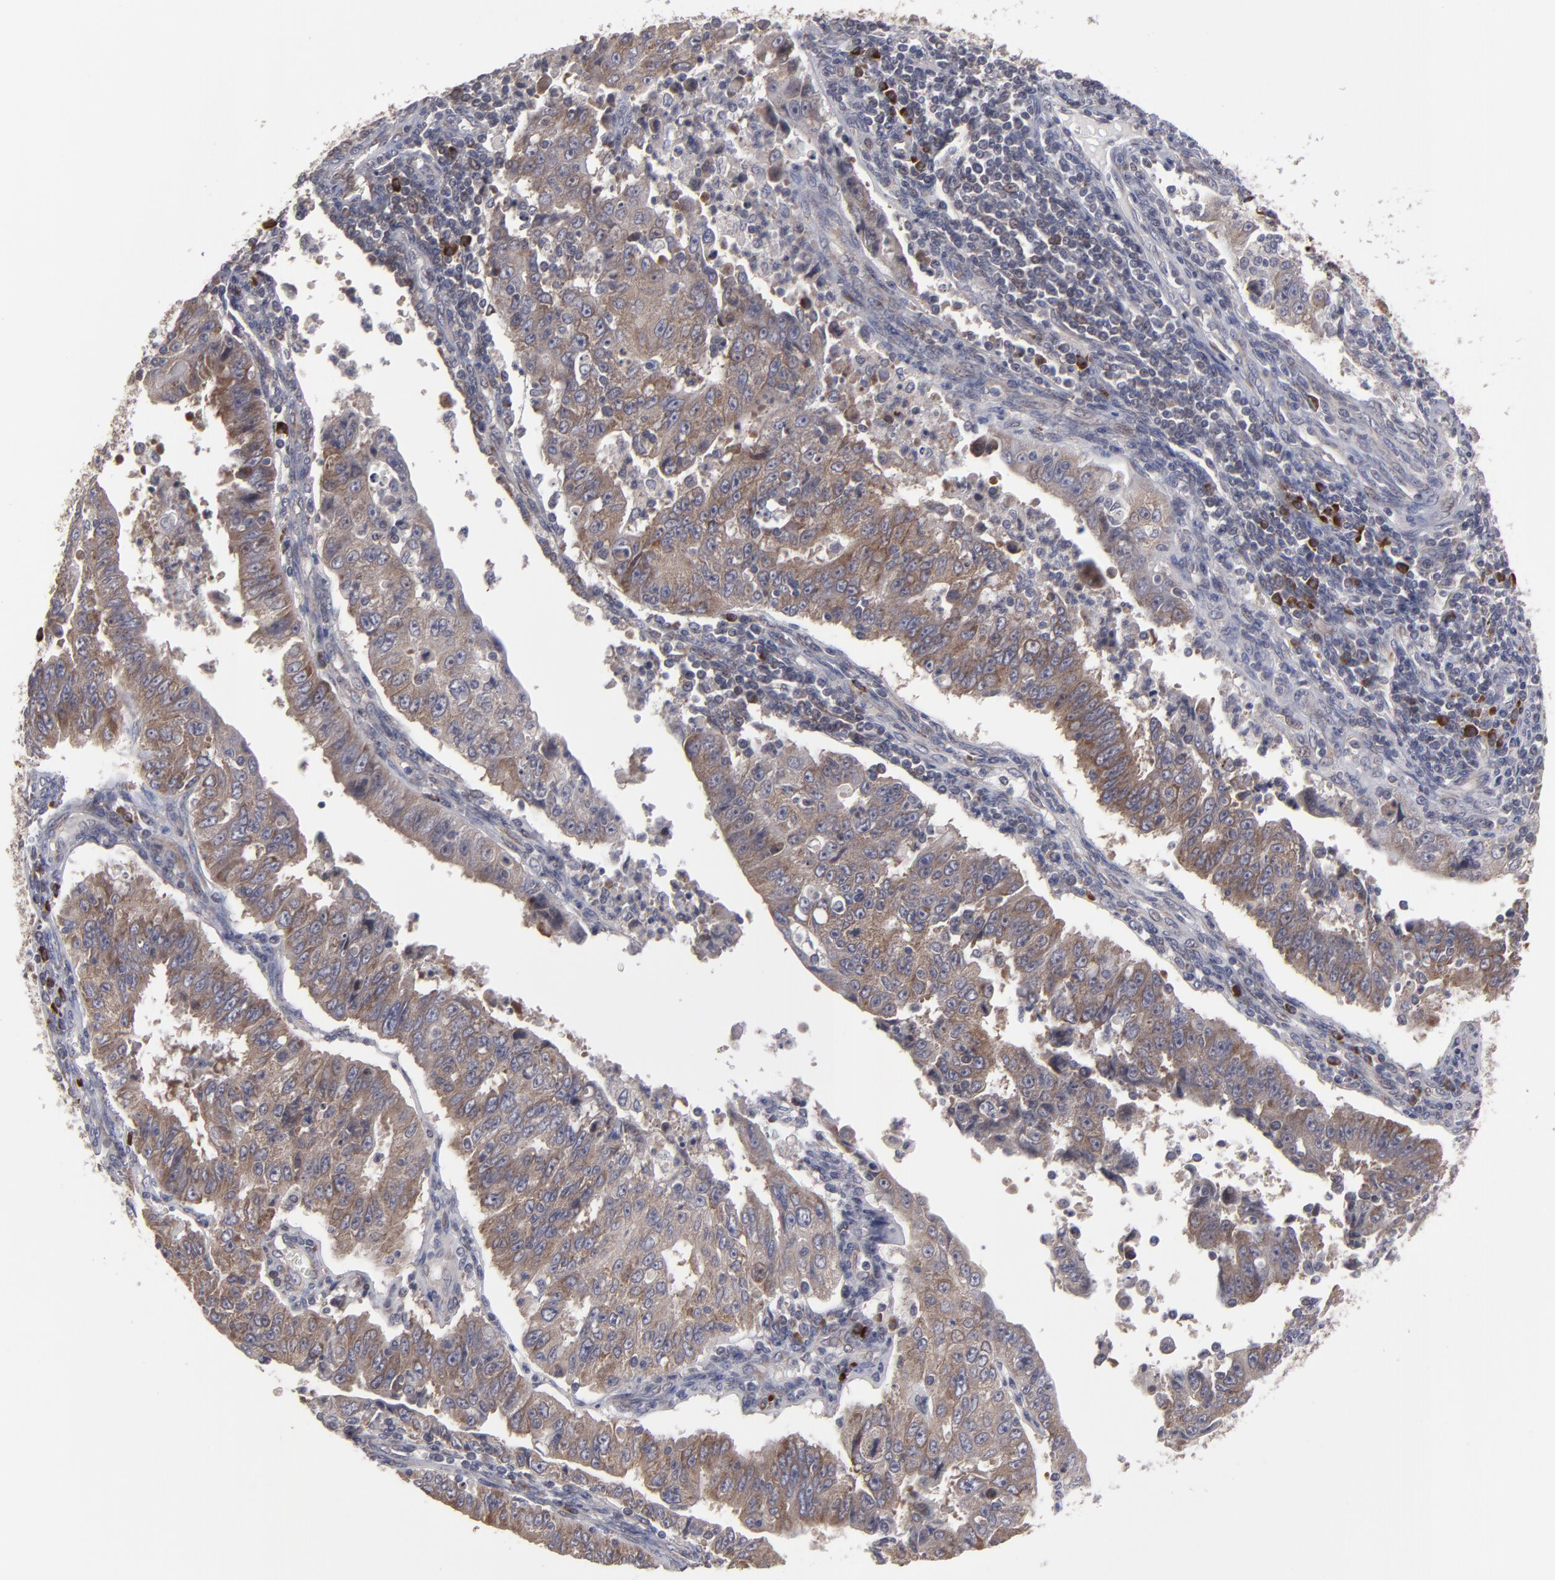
{"staining": {"intensity": "weak", "quantity": ">75%", "location": "cytoplasmic/membranous"}, "tissue": "endometrial cancer", "cell_type": "Tumor cells", "image_type": "cancer", "snomed": [{"axis": "morphology", "description": "Adenocarcinoma, NOS"}, {"axis": "topography", "description": "Endometrium"}], "caption": "Endometrial adenocarcinoma stained for a protein (brown) reveals weak cytoplasmic/membranous positive expression in approximately >75% of tumor cells.", "gene": "SND1", "patient": {"sex": "female", "age": 42}}